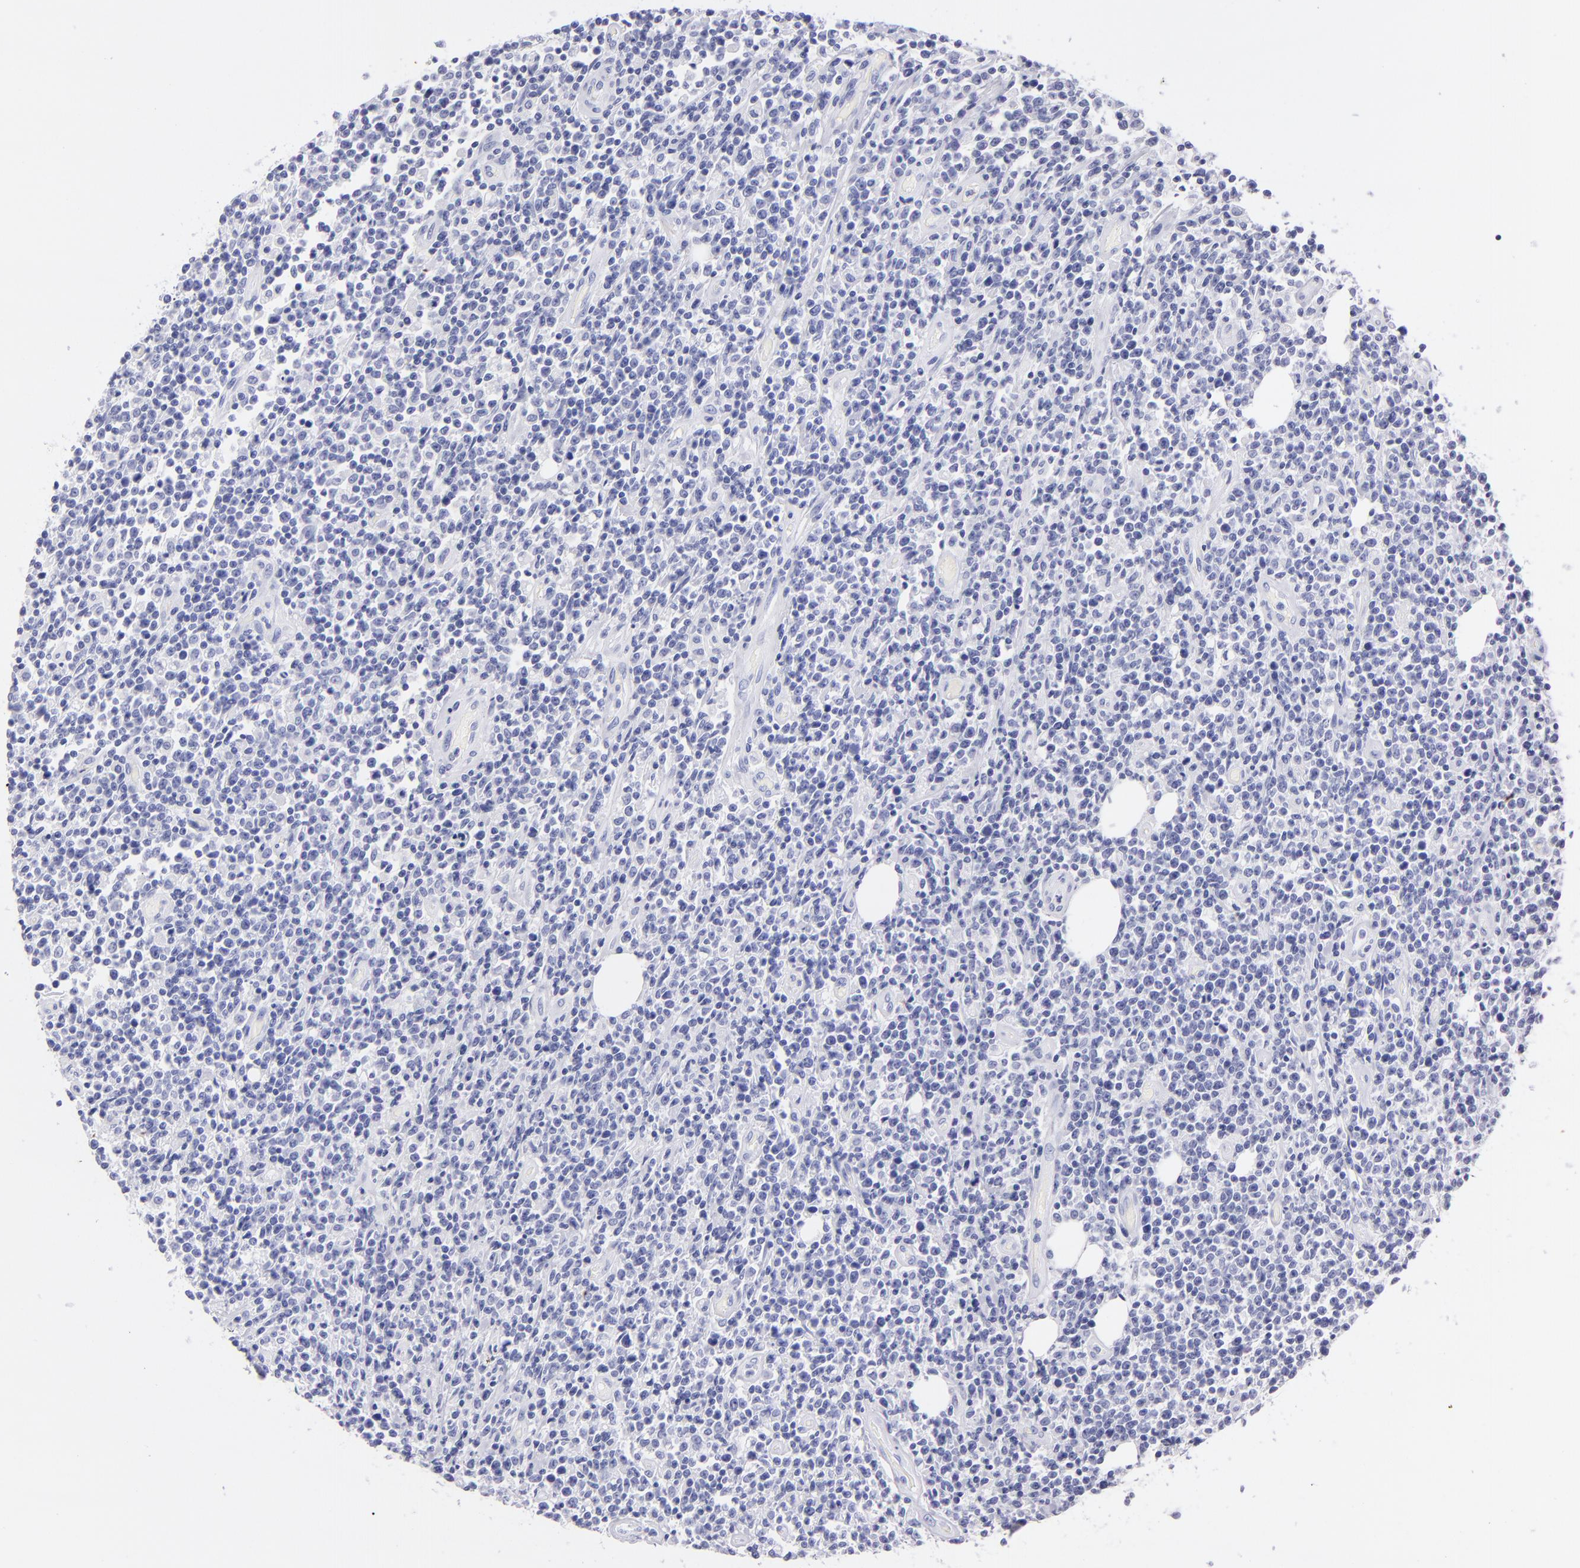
{"staining": {"intensity": "negative", "quantity": "none", "location": "none"}, "tissue": "lymphoma", "cell_type": "Tumor cells", "image_type": "cancer", "snomed": [{"axis": "morphology", "description": "Malignant lymphoma, non-Hodgkin's type, High grade"}, {"axis": "topography", "description": "Colon"}], "caption": "Lymphoma was stained to show a protein in brown. There is no significant staining in tumor cells.", "gene": "PRPH", "patient": {"sex": "male", "age": 82}}